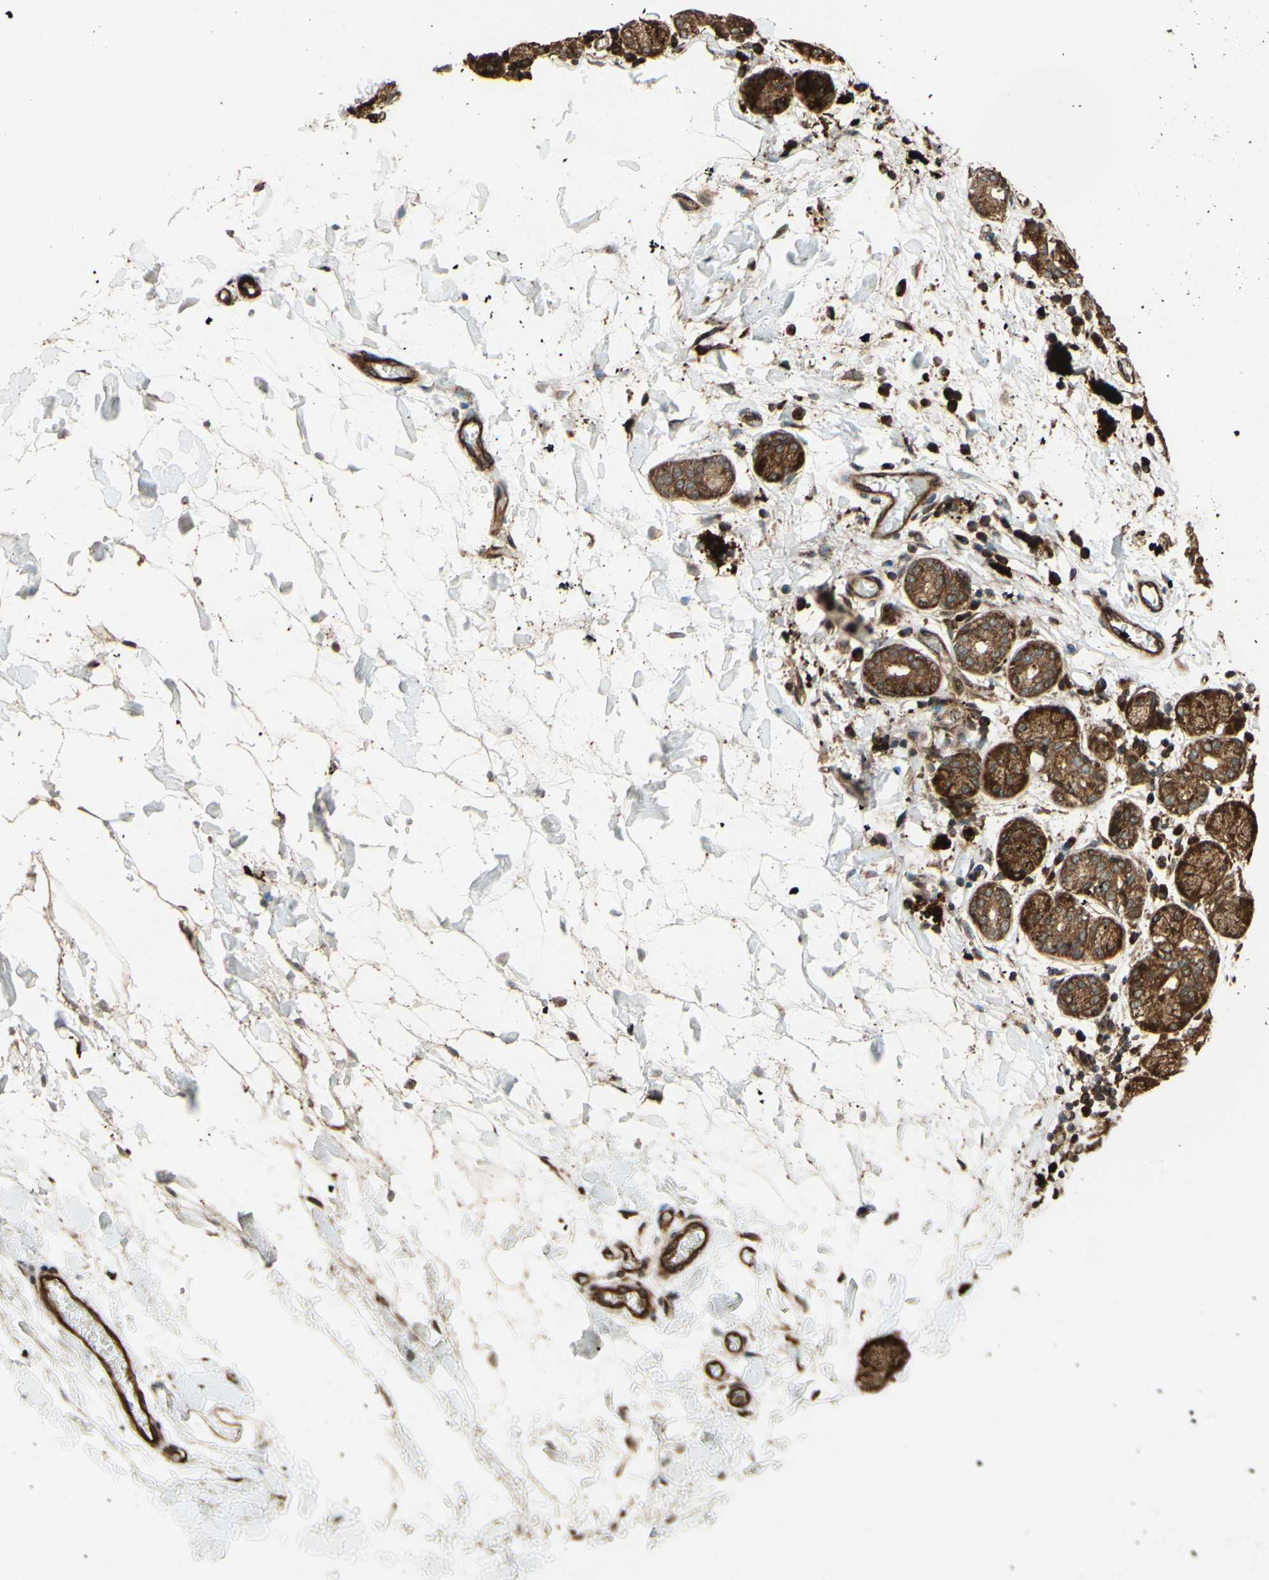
{"staining": {"intensity": "moderate", "quantity": ">75%", "location": "cytoplasmic/membranous"}, "tissue": "salivary gland", "cell_type": "Glandular cells", "image_type": "normal", "snomed": [{"axis": "morphology", "description": "Normal tissue, NOS"}, {"axis": "topography", "description": "Salivary gland"}], "caption": "High-power microscopy captured an immunohistochemistry histopathology image of benign salivary gland, revealing moderate cytoplasmic/membranous staining in about >75% of glandular cells. (Stains: DAB in brown, nuclei in blue, Microscopy: brightfield microscopy at high magnification).", "gene": "RNF19A", "patient": {"sex": "female", "age": 24}}